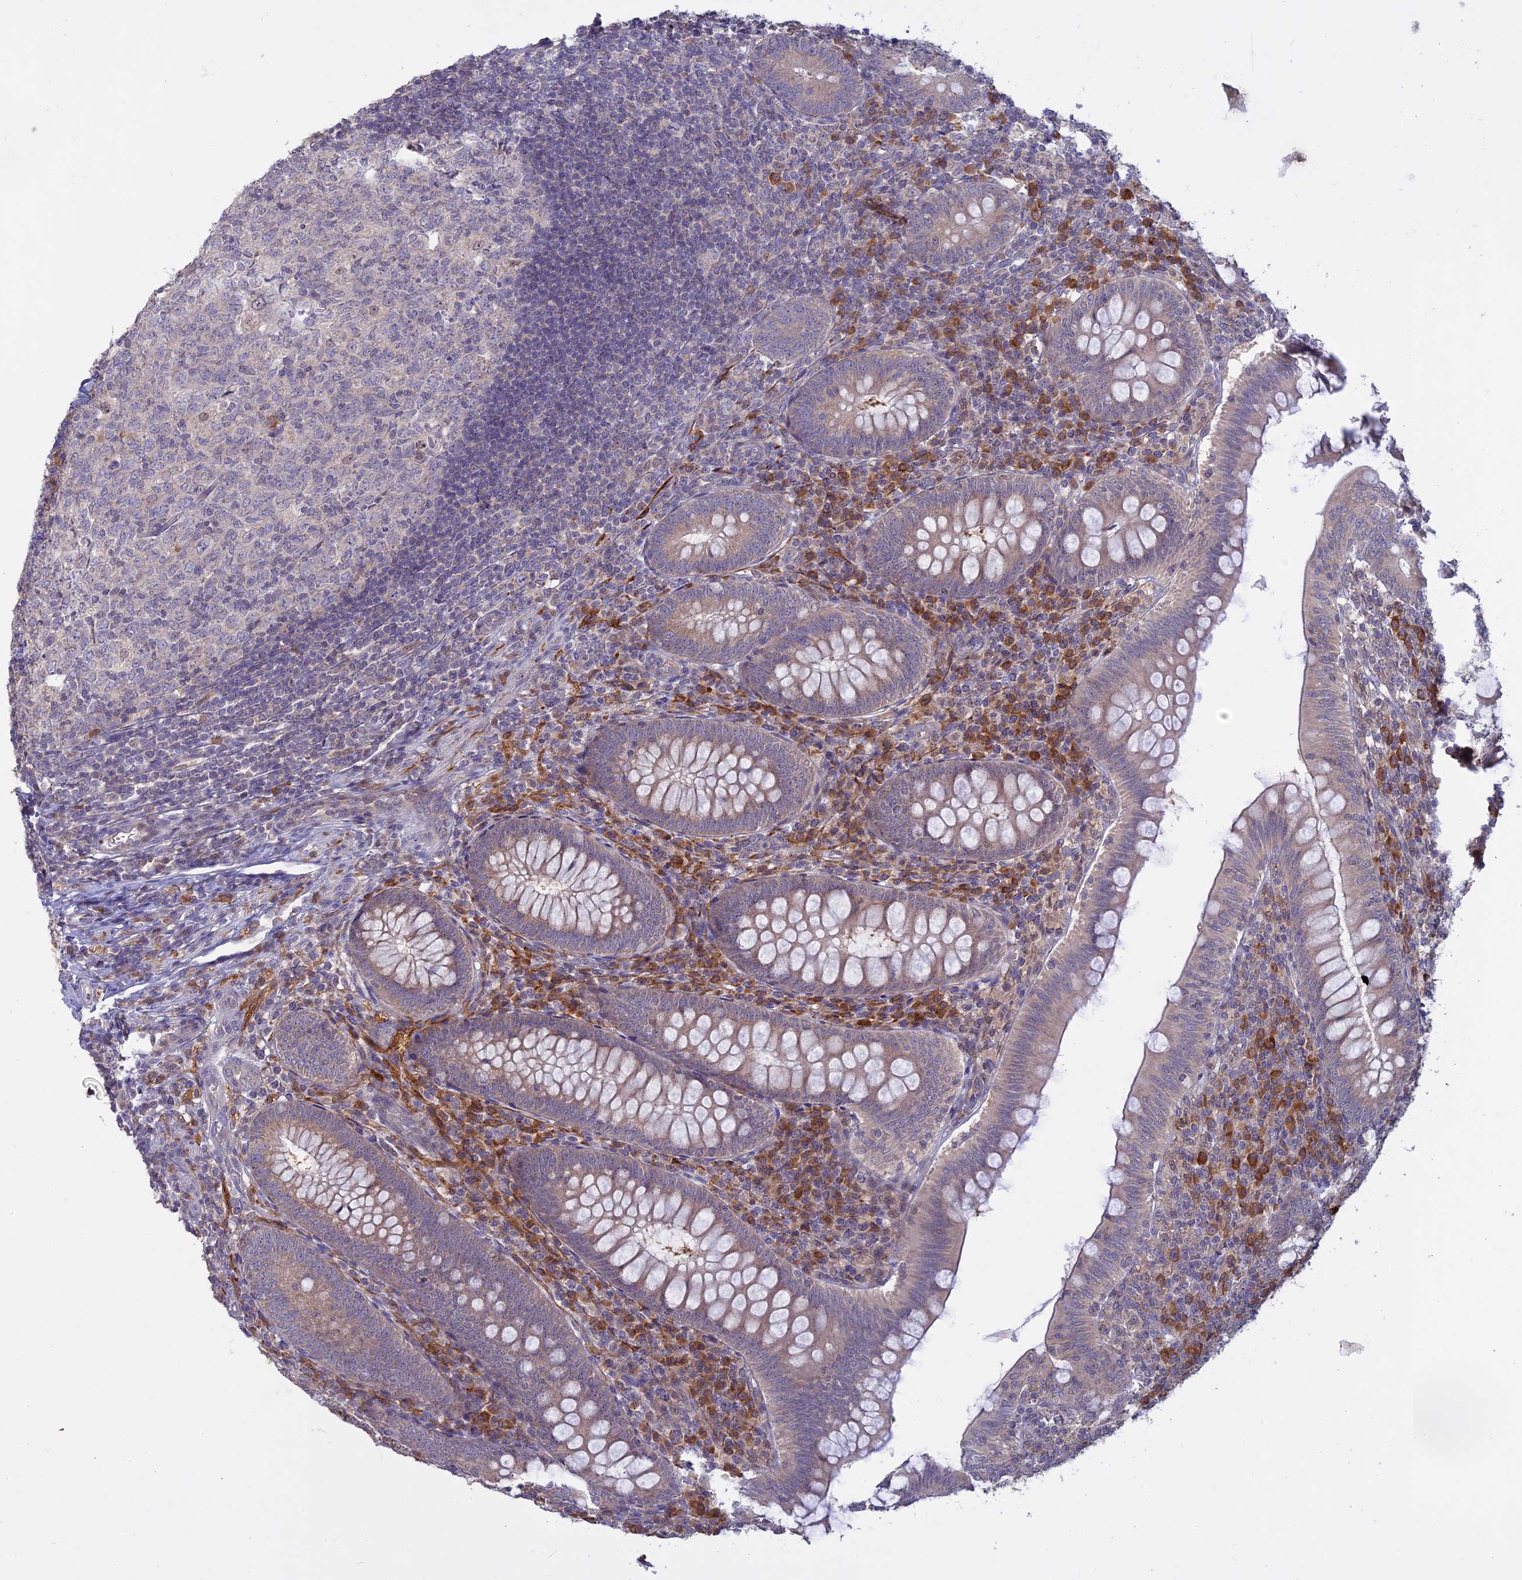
{"staining": {"intensity": "weak", "quantity": ">75%", "location": "cytoplasmic/membranous"}, "tissue": "appendix", "cell_type": "Glandular cells", "image_type": "normal", "snomed": [{"axis": "morphology", "description": "Normal tissue, NOS"}, {"axis": "topography", "description": "Appendix"}], "caption": "IHC of normal appendix reveals low levels of weak cytoplasmic/membranous expression in about >75% of glandular cells. The protein is shown in brown color, while the nuclei are stained blue.", "gene": "TMEM208", "patient": {"sex": "male", "age": 14}}